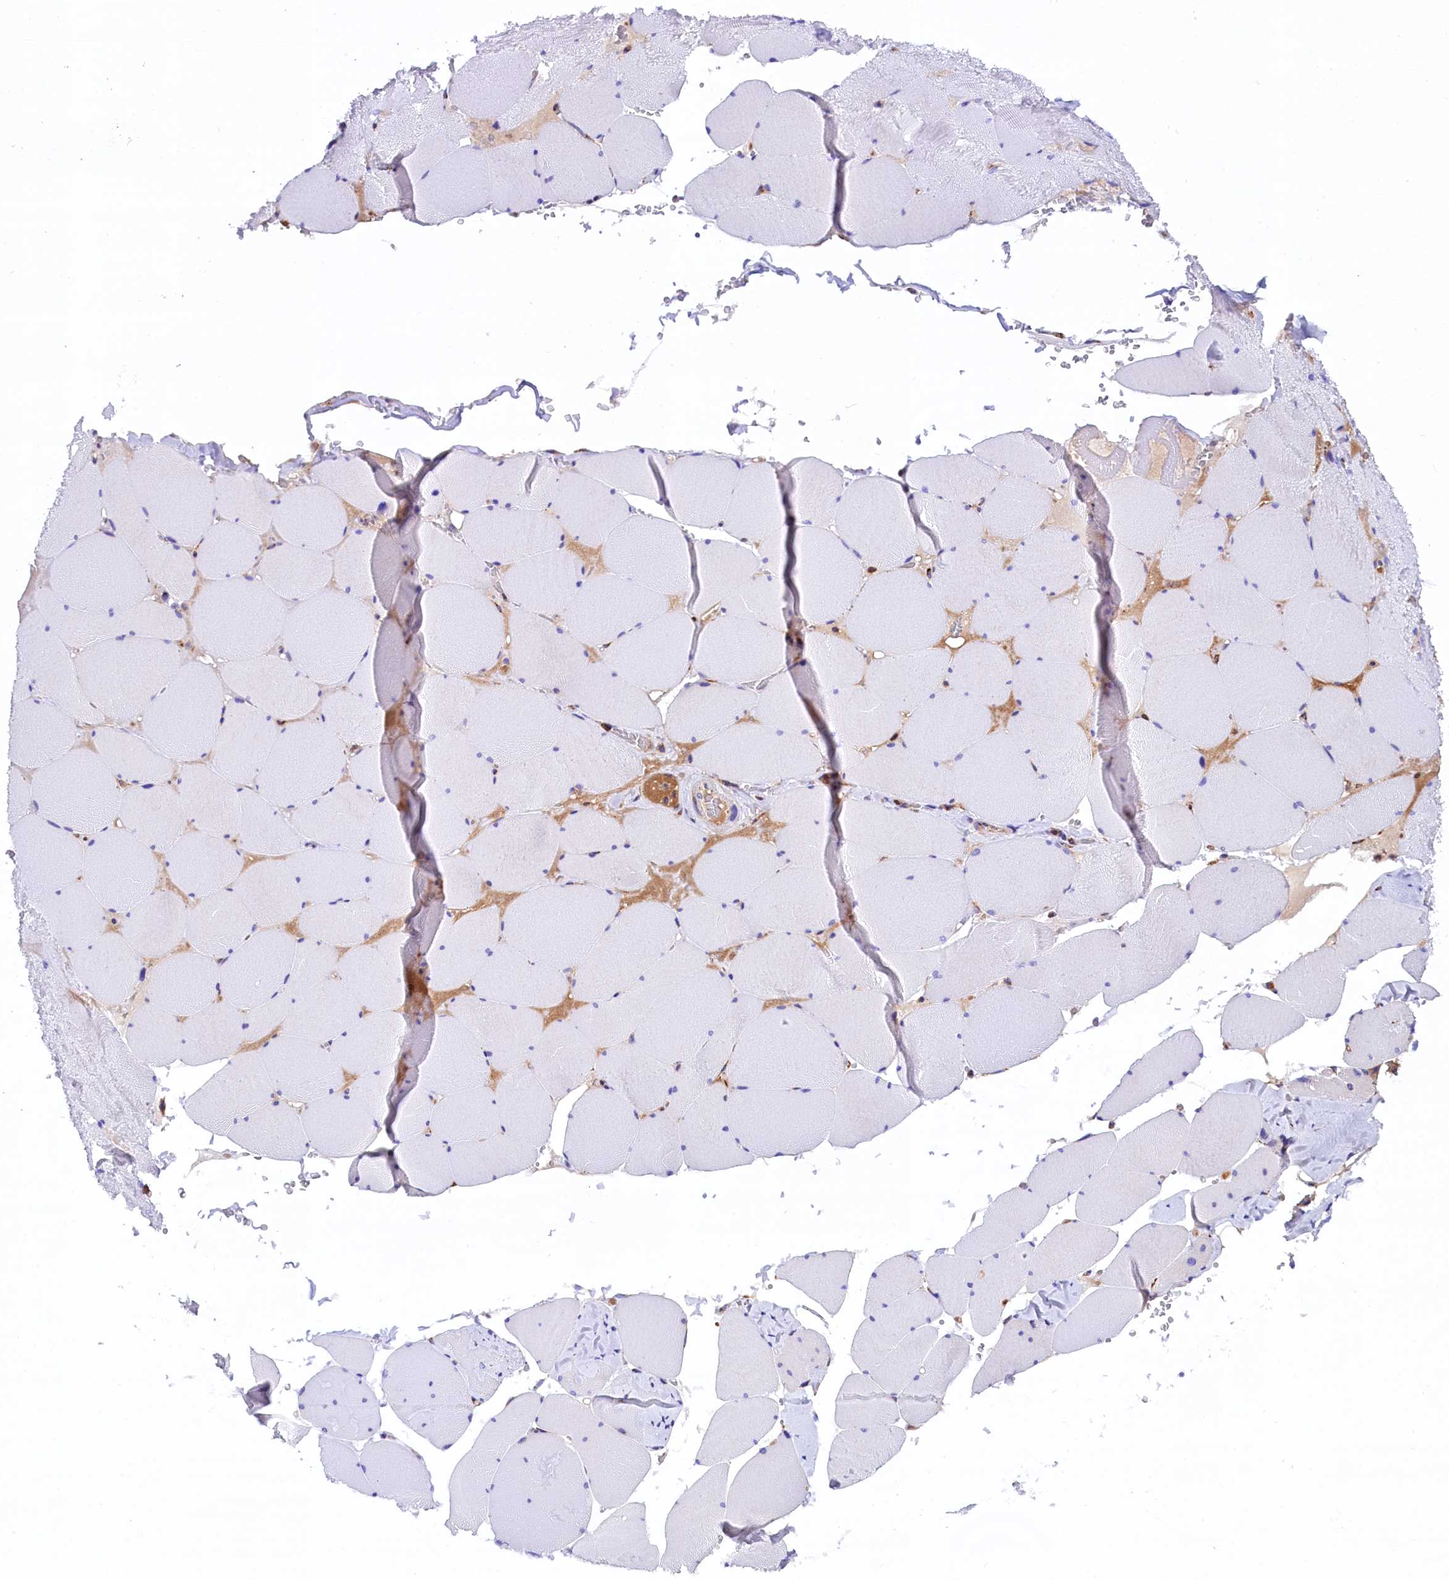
{"staining": {"intensity": "negative", "quantity": "none", "location": "none"}, "tissue": "skeletal muscle", "cell_type": "Myocytes", "image_type": "normal", "snomed": [{"axis": "morphology", "description": "Normal tissue, NOS"}, {"axis": "topography", "description": "Skeletal muscle"}, {"axis": "topography", "description": "Head-Neck"}], "caption": "A high-resolution photomicrograph shows immunohistochemistry (IHC) staining of normal skeletal muscle, which reveals no significant positivity in myocytes.", "gene": "CMTR2", "patient": {"sex": "male", "age": 66}}